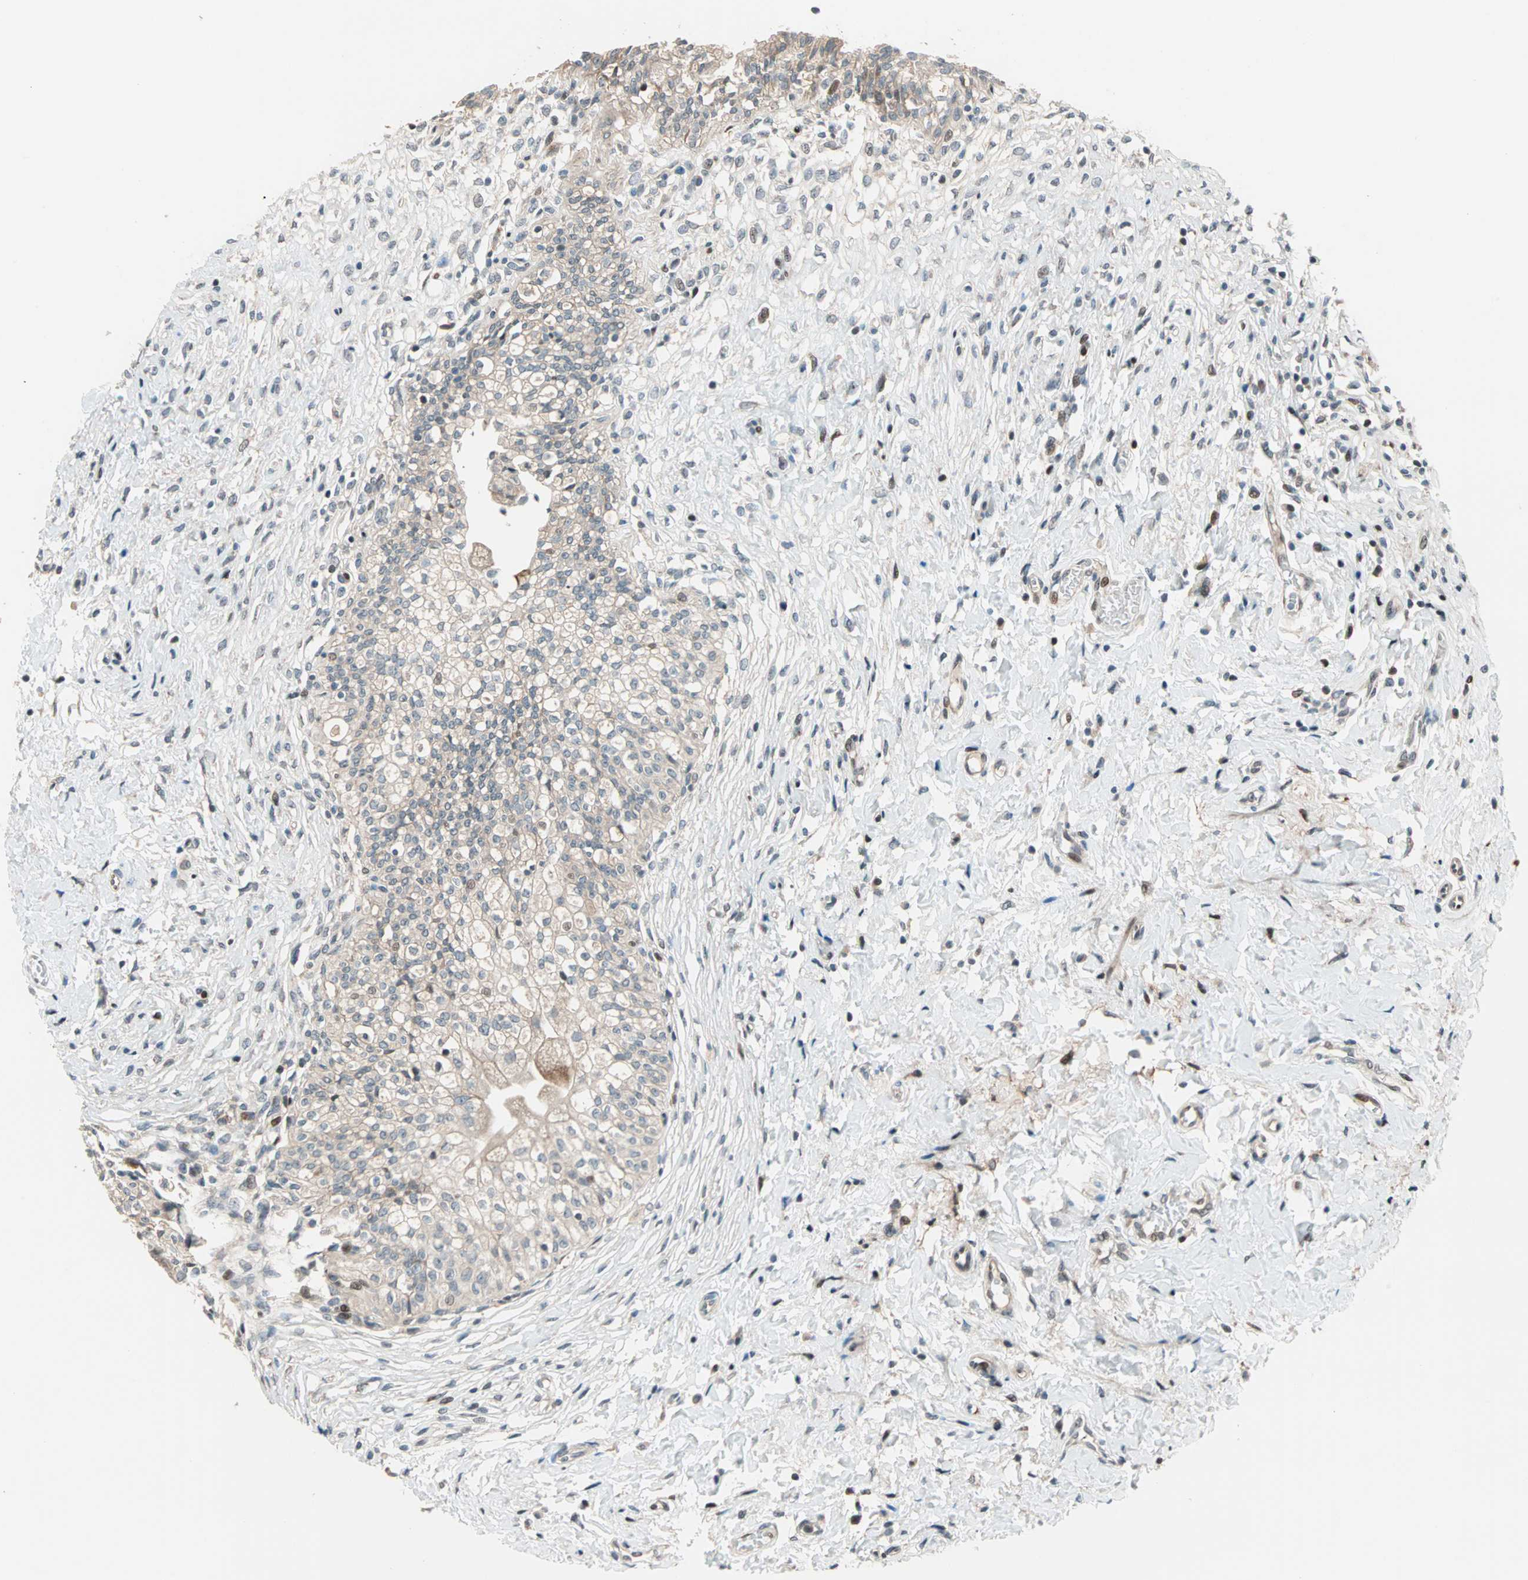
{"staining": {"intensity": "moderate", "quantity": ">75%", "location": "cytoplasmic/membranous,nuclear"}, "tissue": "urinary bladder", "cell_type": "Urothelial cells", "image_type": "normal", "snomed": [{"axis": "morphology", "description": "Normal tissue, NOS"}, {"axis": "morphology", "description": "Inflammation, NOS"}, {"axis": "topography", "description": "Urinary bladder"}], "caption": "The immunohistochemical stain highlights moderate cytoplasmic/membranous,nuclear staining in urothelial cells of unremarkable urinary bladder. Using DAB (brown) and hematoxylin (blue) stains, captured at high magnification using brightfield microscopy.", "gene": "HECW1", "patient": {"sex": "female", "age": 80}}